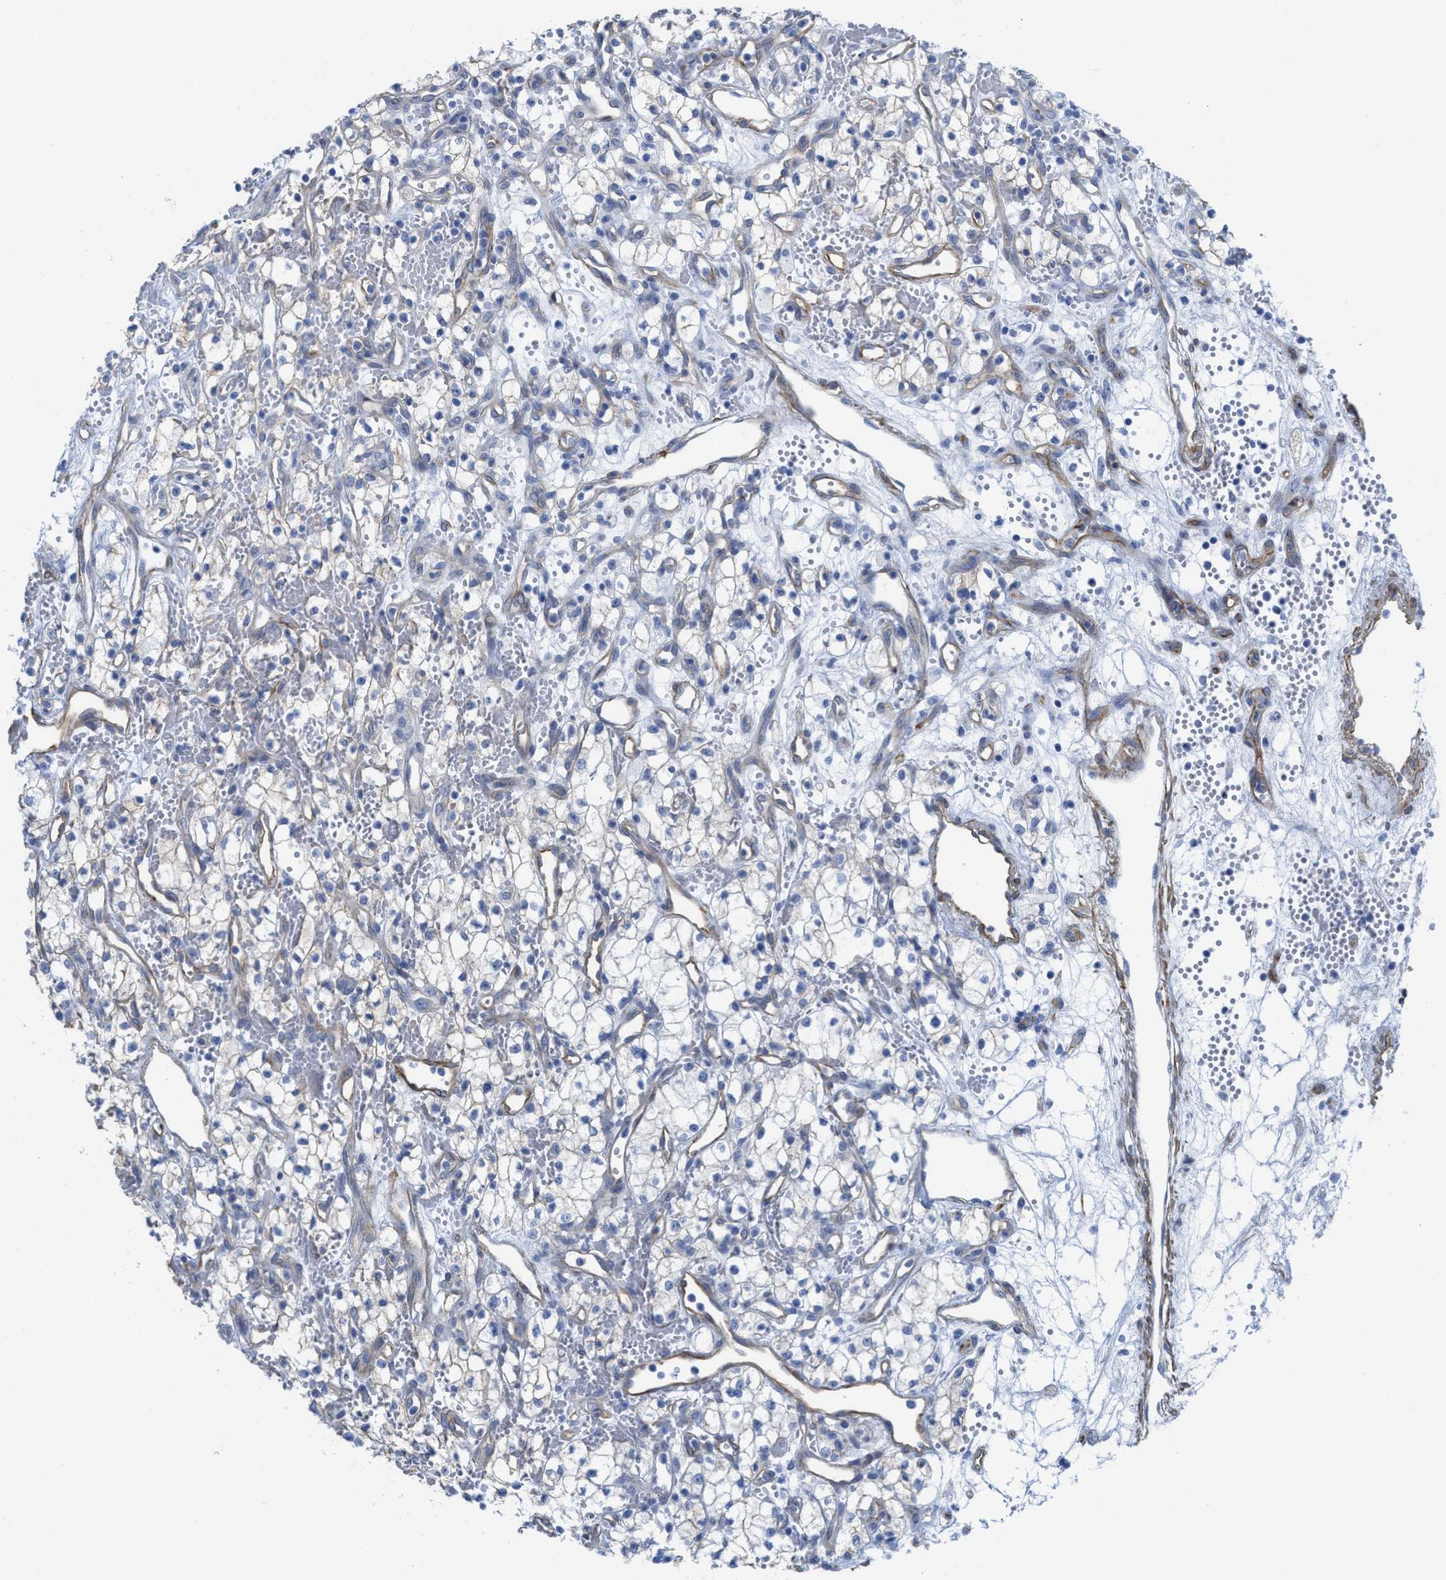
{"staining": {"intensity": "negative", "quantity": "none", "location": "none"}, "tissue": "renal cancer", "cell_type": "Tumor cells", "image_type": "cancer", "snomed": [{"axis": "morphology", "description": "Adenocarcinoma, NOS"}, {"axis": "topography", "description": "Kidney"}], "caption": "The photomicrograph demonstrates no significant positivity in tumor cells of renal cancer.", "gene": "TUB", "patient": {"sex": "male", "age": 59}}